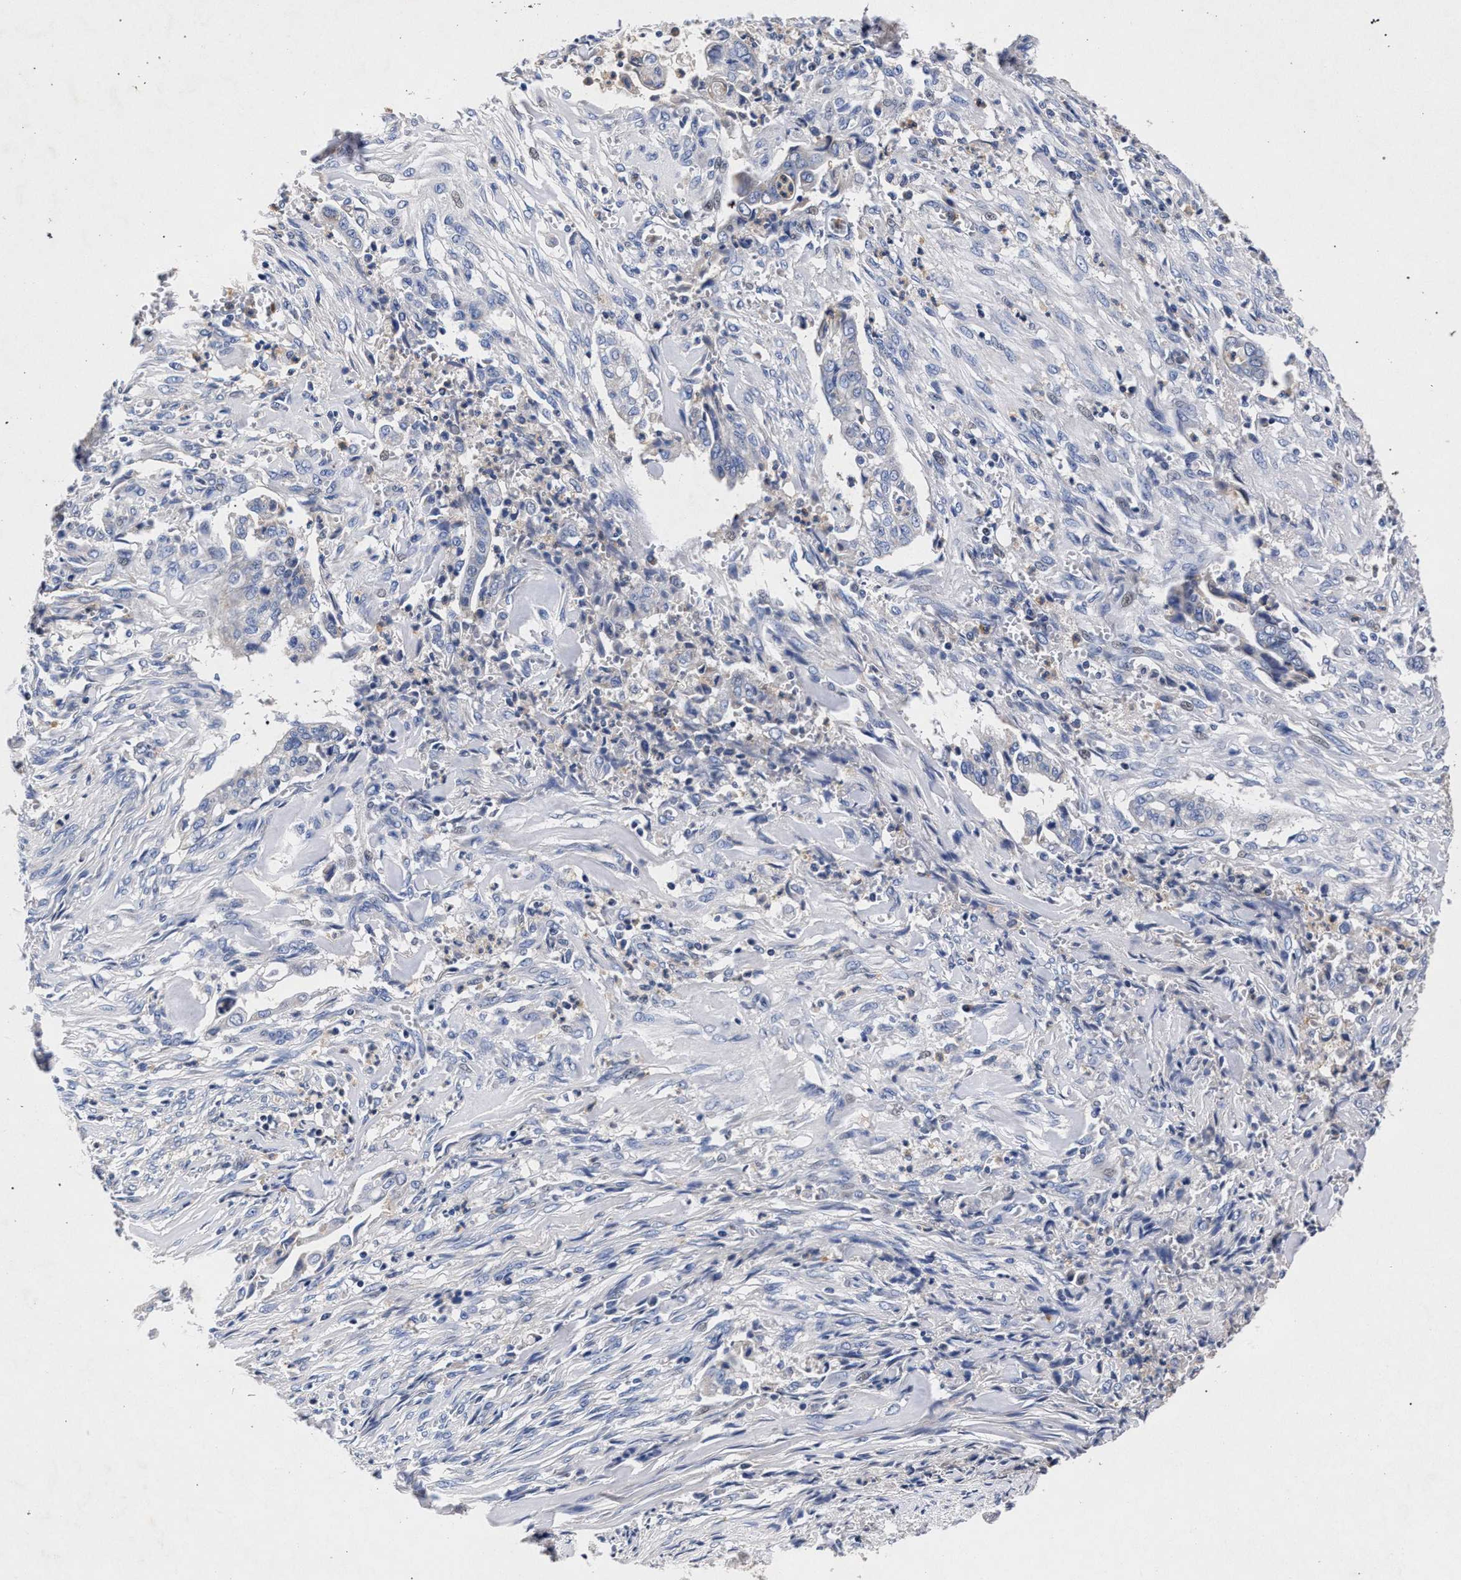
{"staining": {"intensity": "negative", "quantity": "none", "location": "none"}, "tissue": "cervical cancer", "cell_type": "Tumor cells", "image_type": "cancer", "snomed": [{"axis": "morphology", "description": "Adenocarcinoma, NOS"}, {"axis": "topography", "description": "Cervix"}], "caption": "Cervical adenocarcinoma was stained to show a protein in brown. There is no significant expression in tumor cells.", "gene": "HSD17B14", "patient": {"sex": "female", "age": 44}}